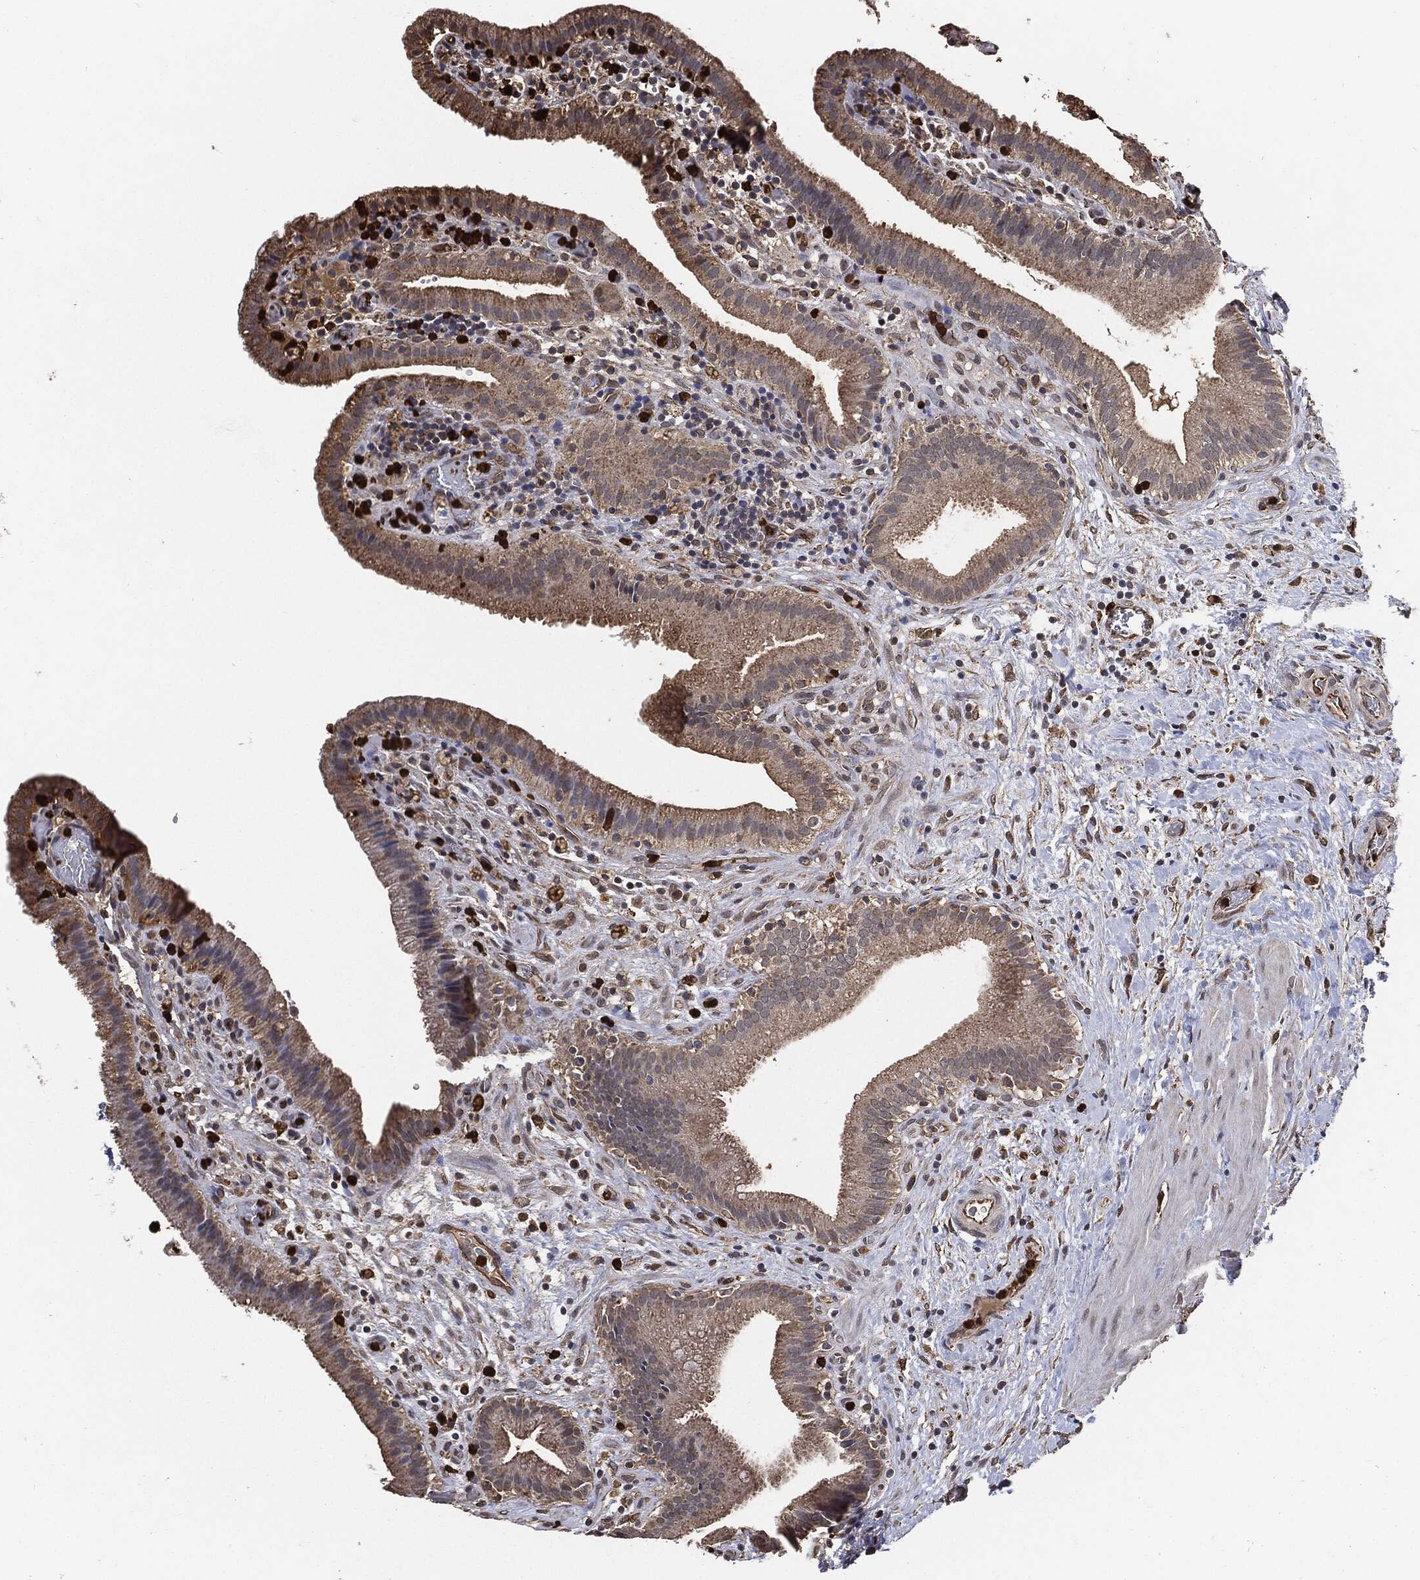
{"staining": {"intensity": "moderate", "quantity": "25%-75%", "location": "cytoplasmic/membranous"}, "tissue": "gallbladder", "cell_type": "Glandular cells", "image_type": "normal", "snomed": [{"axis": "morphology", "description": "Normal tissue, NOS"}, {"axis": "topography", "description": "Gallbladder"}], "caption": "Immunohistochemical staining of benign human gallbladder exhibits medium levels of moderate cytoplasmic/membranous staining in approximately 25%-75% of glandular cells.", "gene": "S100A9", "patient": {"sex": "male", "age": 62}}